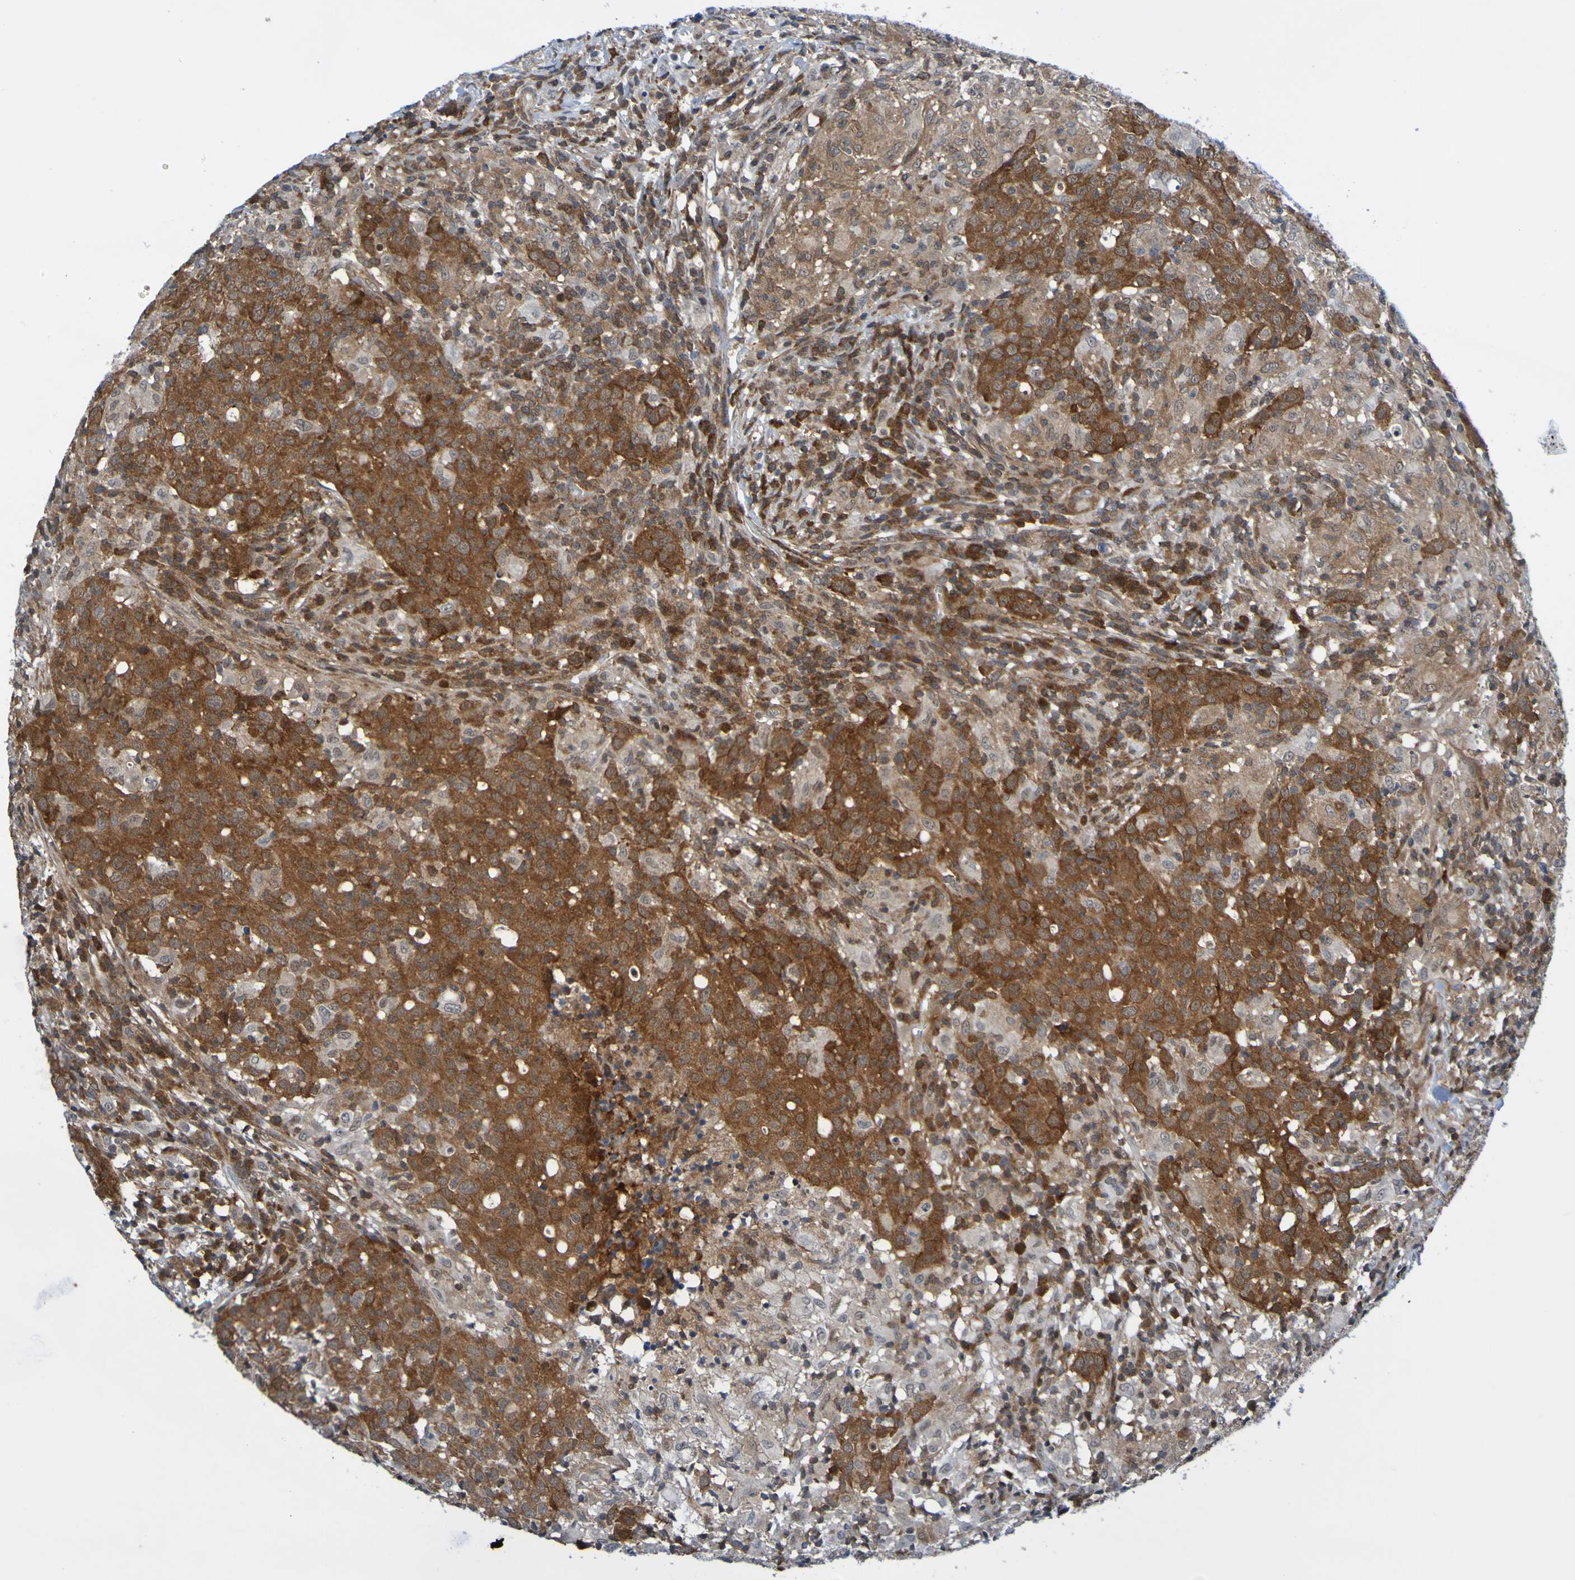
{"staining": {"intensity": "strong", "quantity": ">75%", "location": "cytoplasmic/membranous"}, "tissue": "head and neck cancer", "cell_type": "Tumor cells", "image_type": "cancer", "snomed": [{"axis": "morphology", "description": "Adenocarcinoma, NOS"}, {"axis": "topography", "description": "Salivary gland"}, {"axis": "topography", "description": "Head-Neck"}], "caption": "A high-resolution micrograph shows immunohistochemistry (IHC) staining of head and neck cancer, which shows strong cytoplasmic/membranous positivity in approximately >75% of tumor cells.", "gene": "ATIC", "patient": {"sex": "female", "age": 65}}